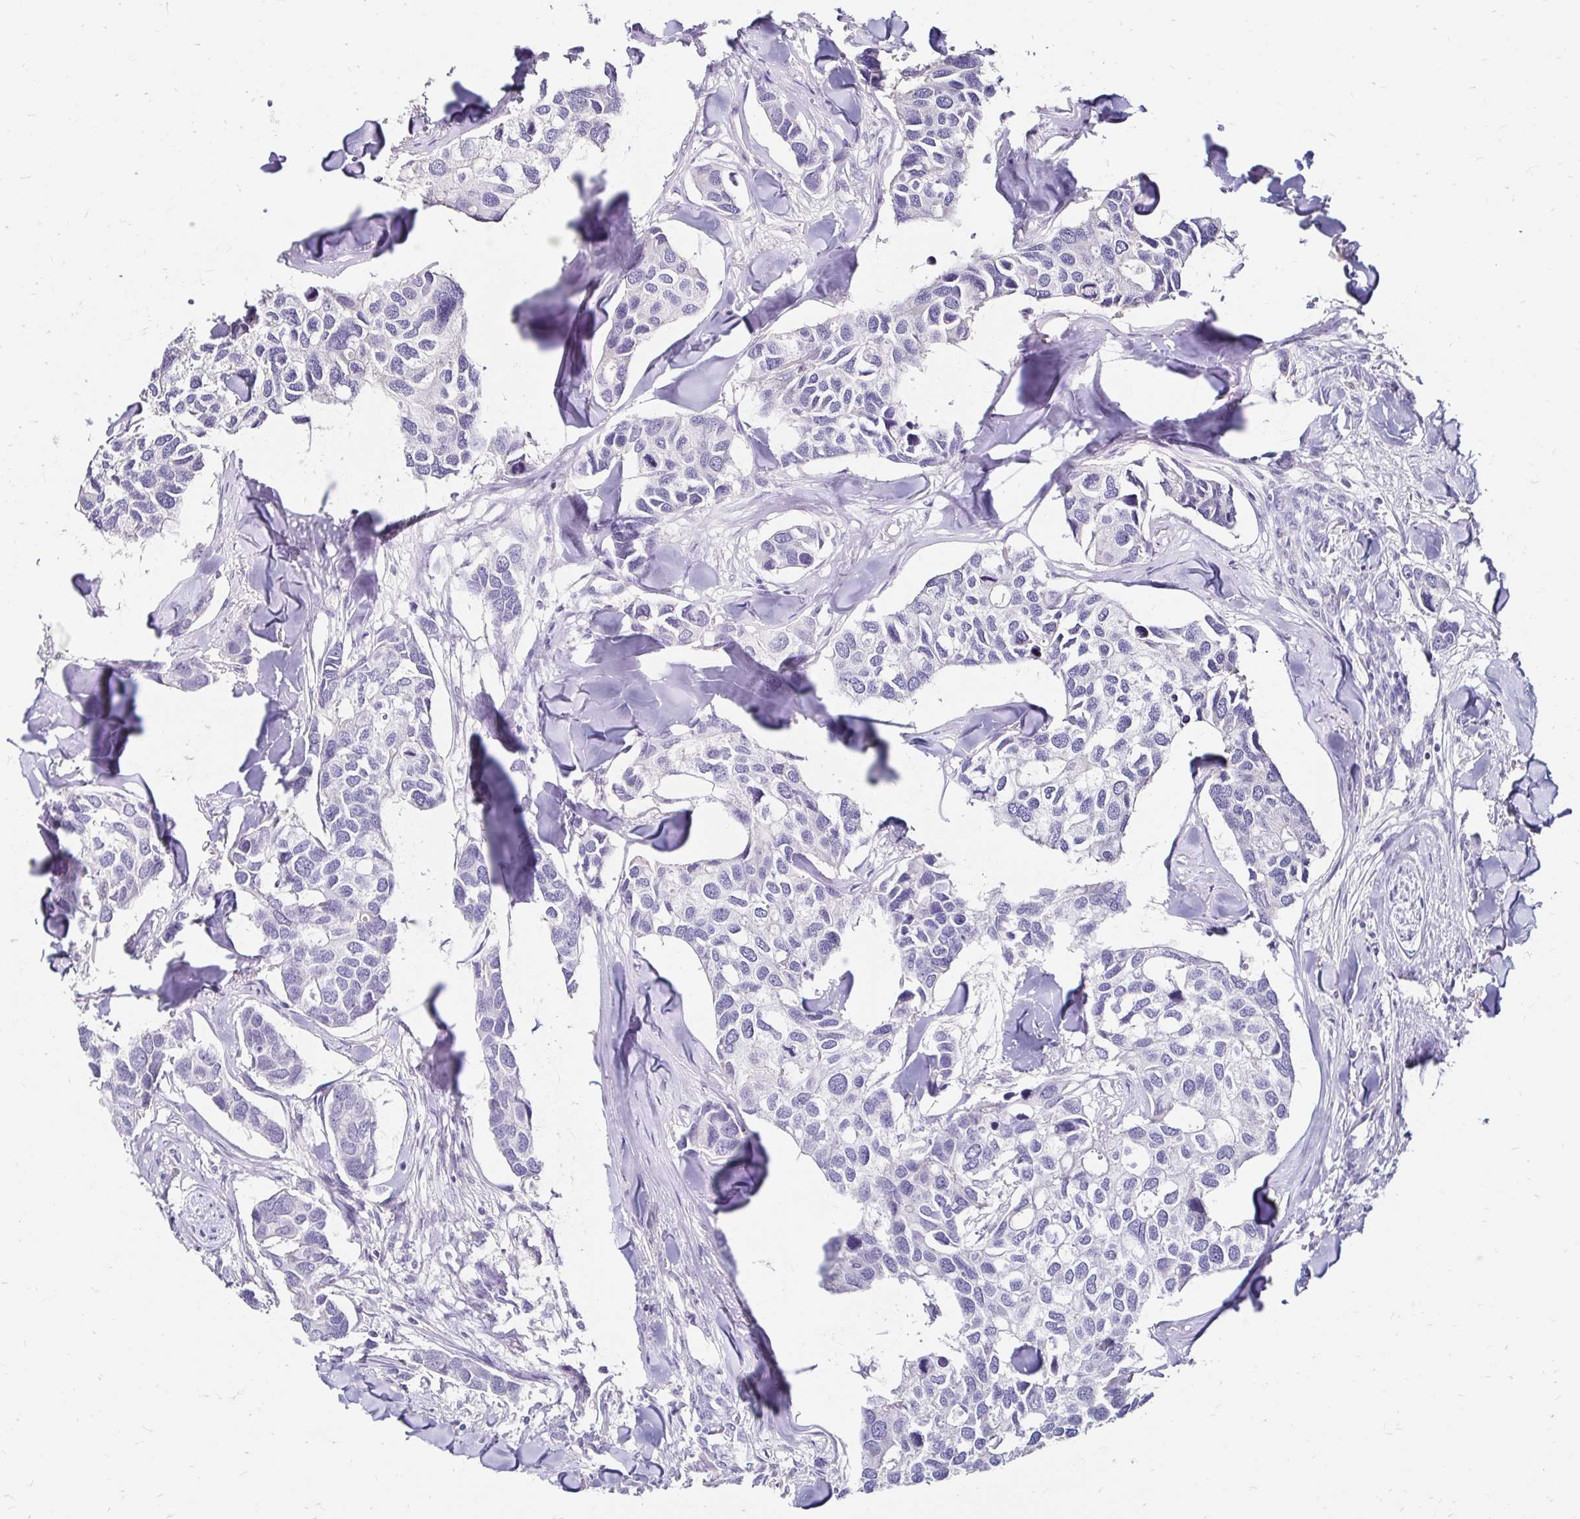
{"staining": {"intensity": "negative", "quantity": "none", "location": "none"}, "tissue": "breast cancer", "cell_type": "Tumor cells", "image_type": "cancer", "snomed": [{"axis": "morphology", "description": "Duct carcinoma"}, {"axis": "topography", "description": "Breast"}], "caption": "Tumor cells are negative for brown protein staining in breast intraductal carcinoma.", "gene": "SCG3", "patient": {"sex": "female", "age": 83}}